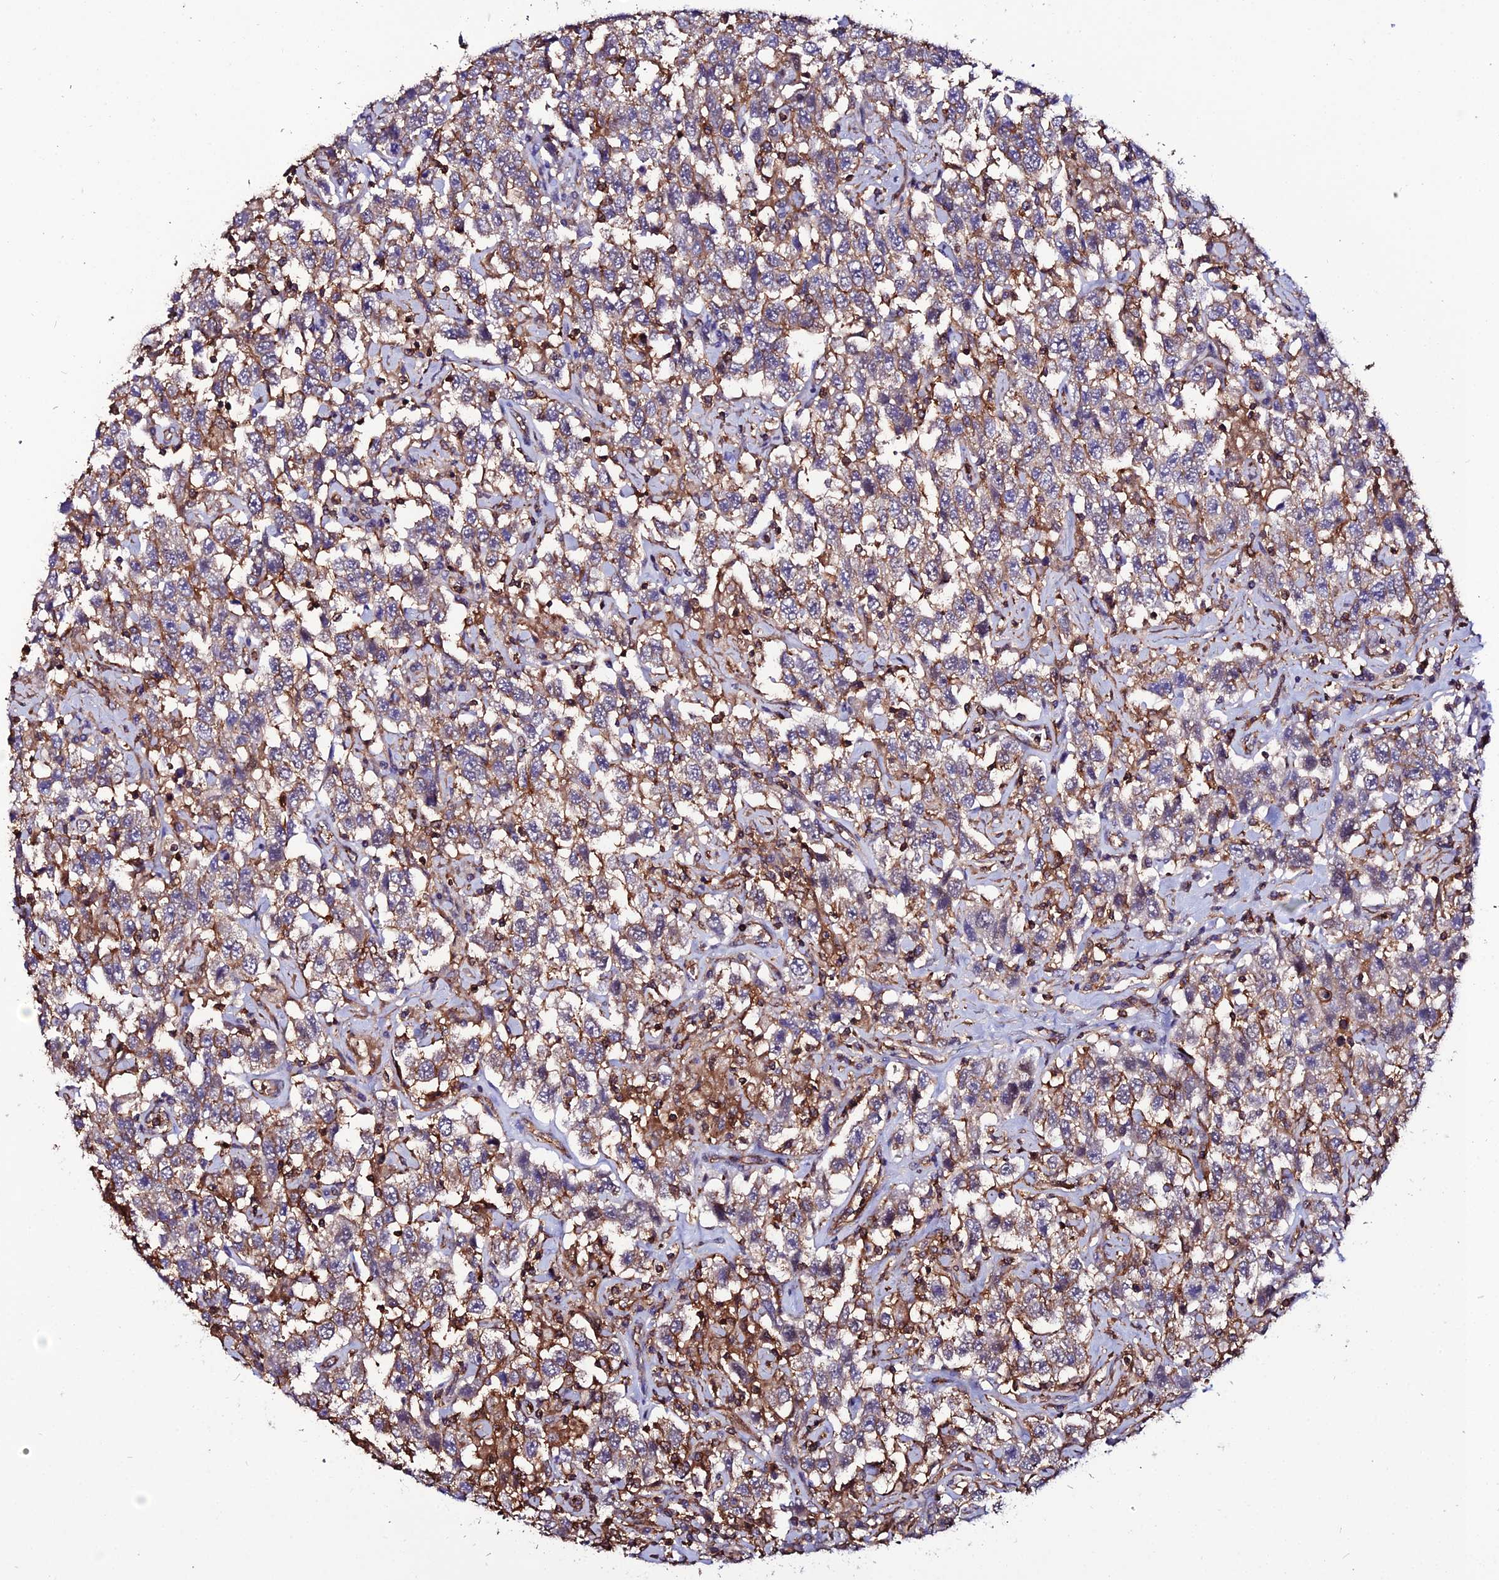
{"staining": {"intensity": "moderate", "quantity": "25%-75%", "location": "cytoplasmic/membranous"}, "tissue": "testis cancer", "cell_type": "Tumor cells", "image_type": "cancer", "snomed": [{"axis": "morphology", "description": "Seminoma, NOS"}, {"axis": "topography", "description": "Testis"}], "caption": "Human seminoma (testis) stained for a protein (brown) exhibits moderate cytoplasmic/membranous positive staining in about 25%-75% of tumor cells.", "gene": "USP17L15", "patient": {"sex": "male", "age": 41}}